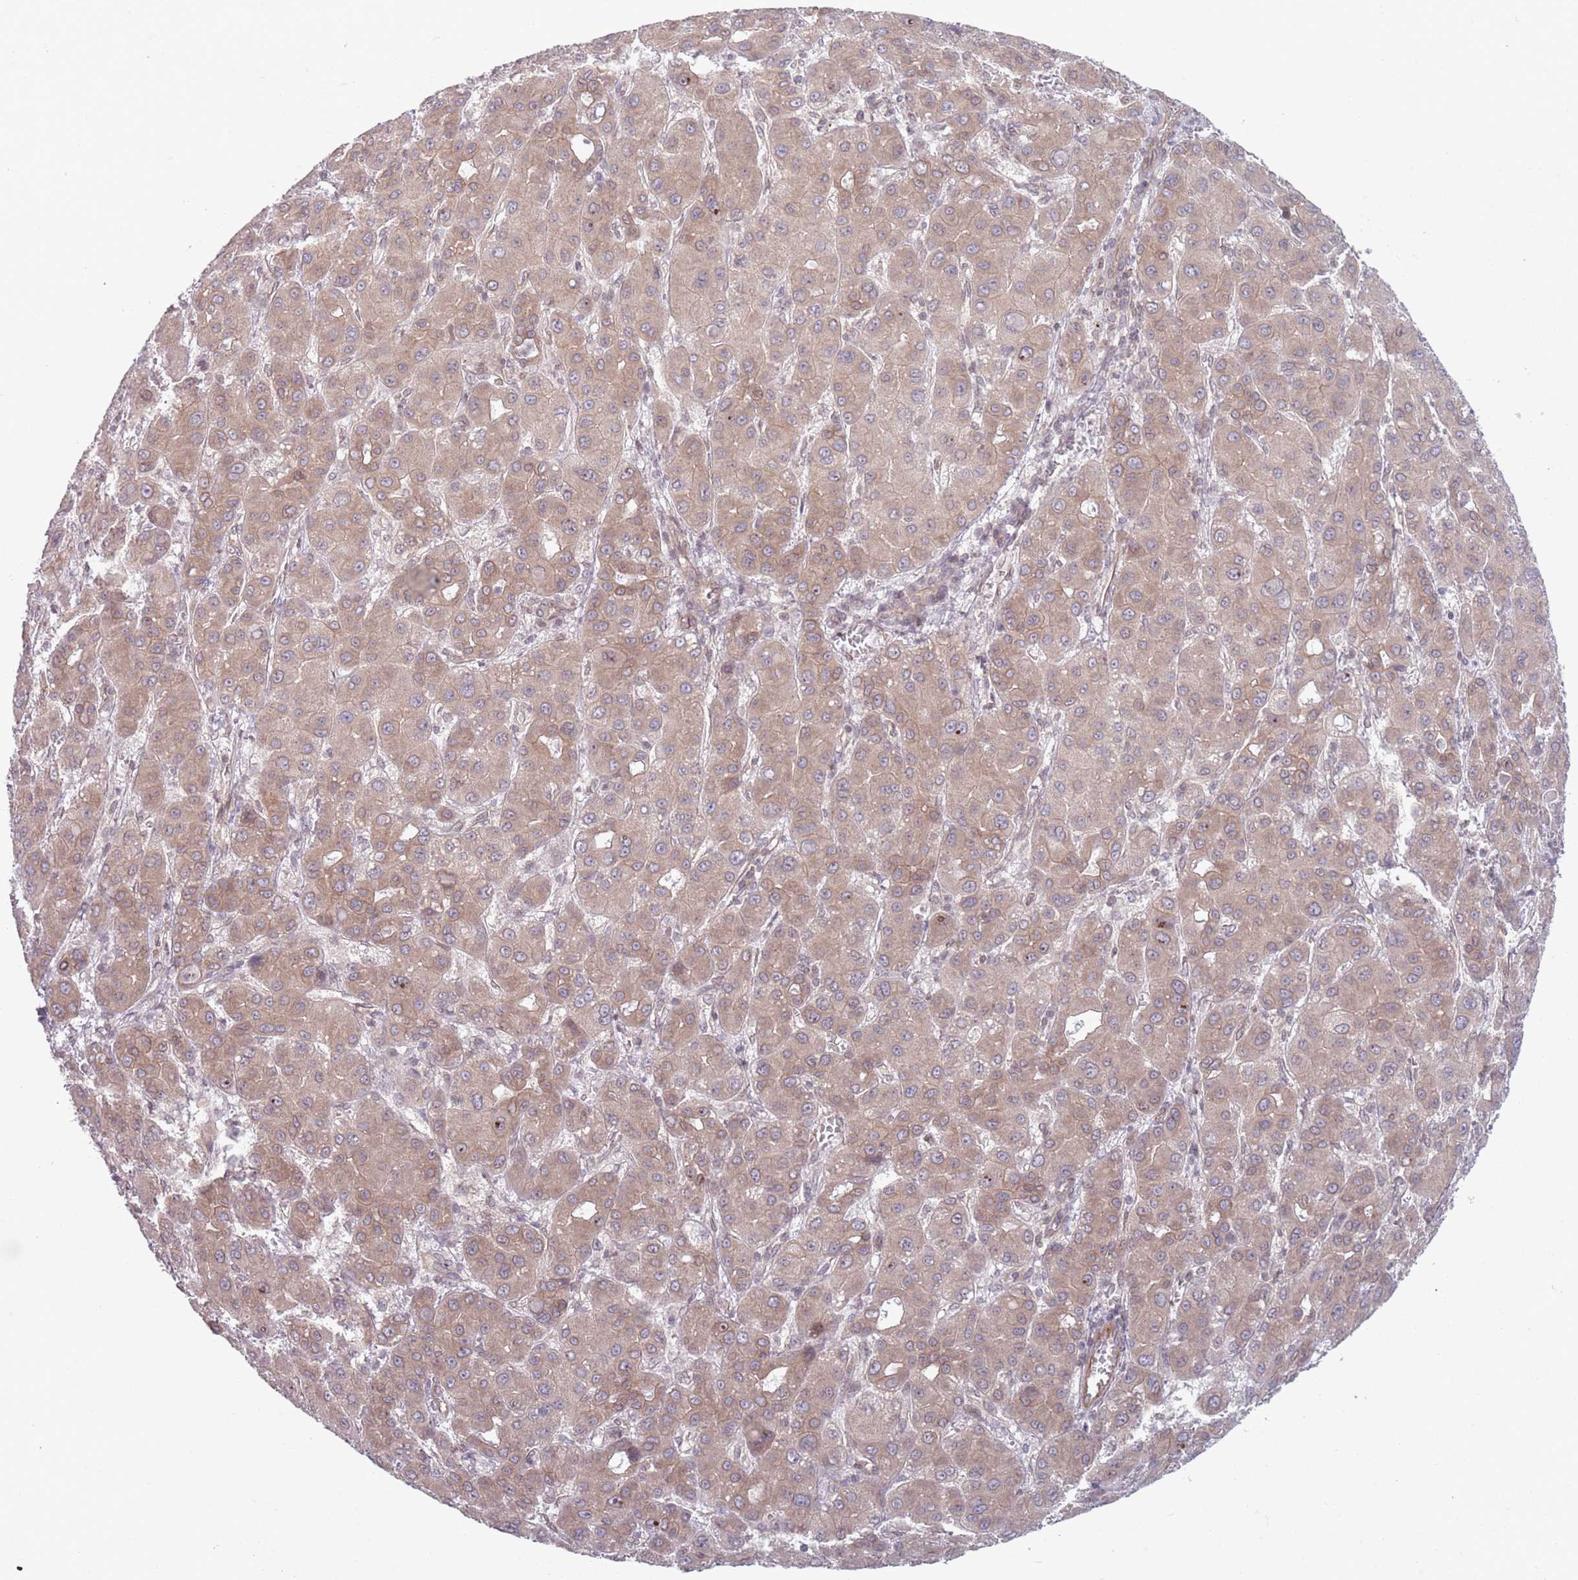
{"staining": {"intensity": "moderate", "quantity": ">75%", "location": "cytoplasmic/membranous"}, "tissue": "liver cancer", "cell_type": "Tumor cells", "image_type": "cancer", "snomed": [{"axis": "morphology", "description": "Carcinoma, Hepatocellular, NOS"}, {"axis": "topography", "description": "Liver"}], "caption": "Protein staining of hepatocellular carcinoma (liver) tissue demonstrates moderate cytoplasmic/membranous expression in about >75% of tumor cells.", "gene": "VRK2", "patient": {"sex": "male", "age": 55}}